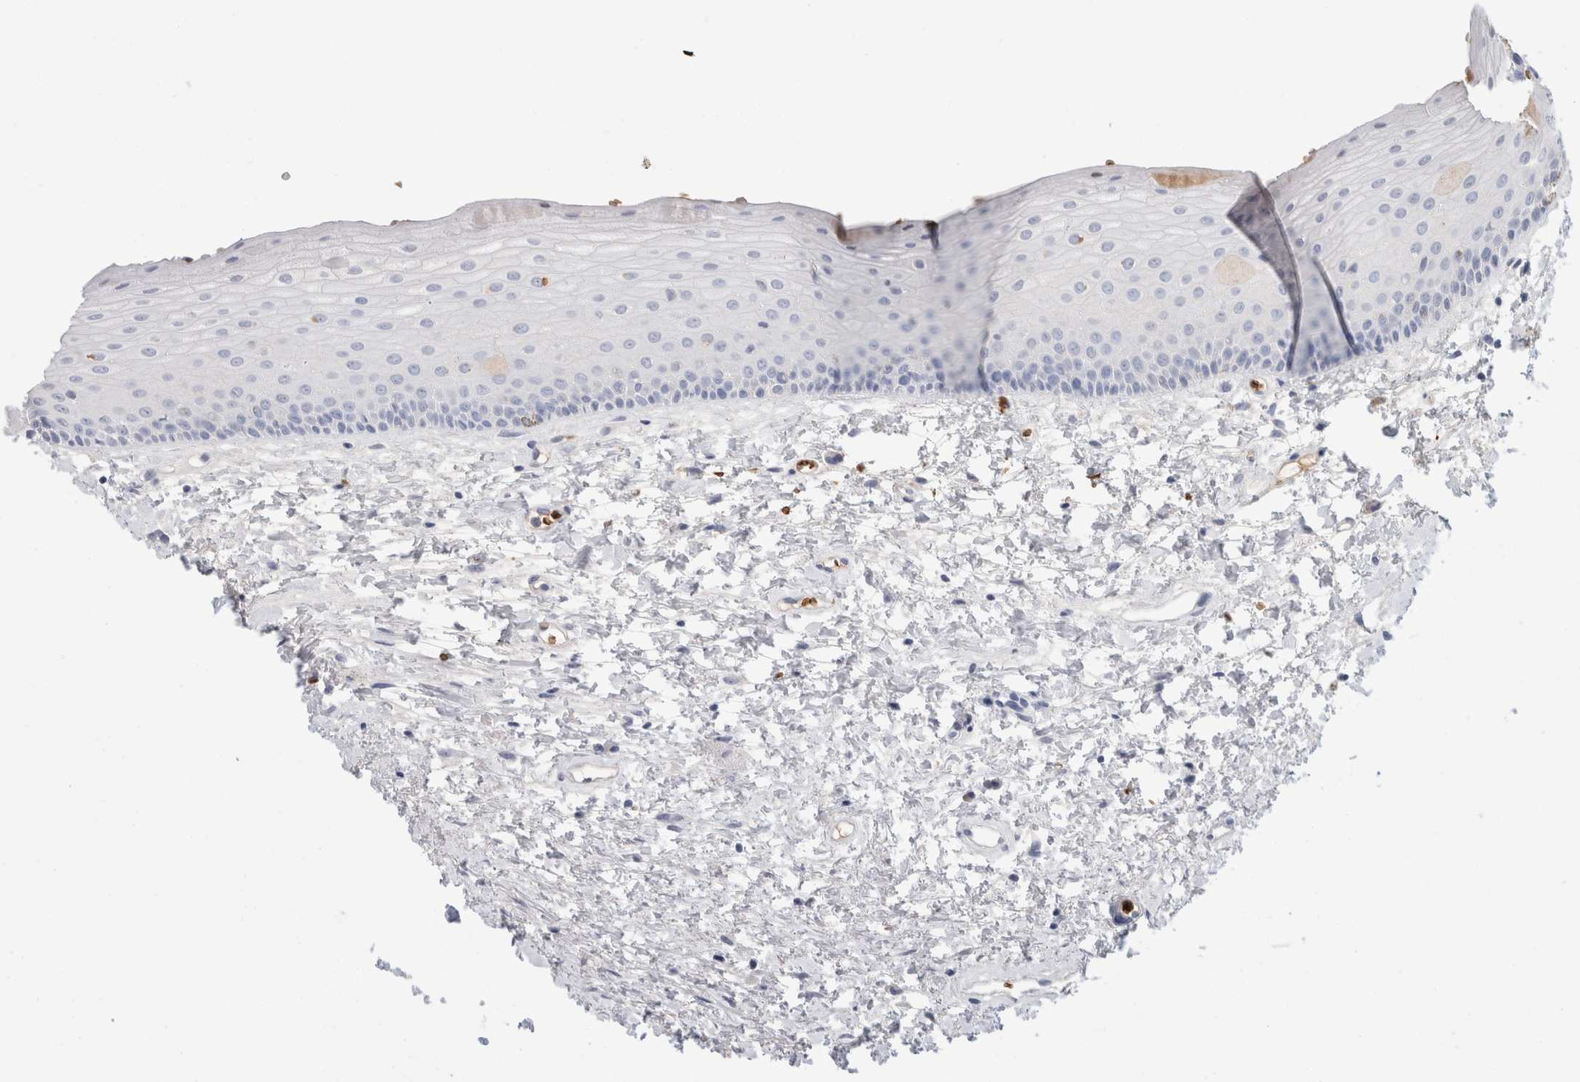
{"staining": {"intensity": "negative", "quantity": "none", "location": "none"}, "tissue": "oral mucosa", "cell_type": "Squamous epithelial cells", "image_type": "normal", "snomed": [{"axis": "morphology", "description": "Normal tissue, NOS"}, {"axis": "topography", "description": "Oral tissue"}], "caption": "Micrograph shows no significant protein staining in squamous epithelial cells of normal oral mucosa. (DAB immunohistochemistry visualized using brightfield microscopy, high magnification).", "gene": "CA1", "patient": {"sex": "female", "age": 76}}